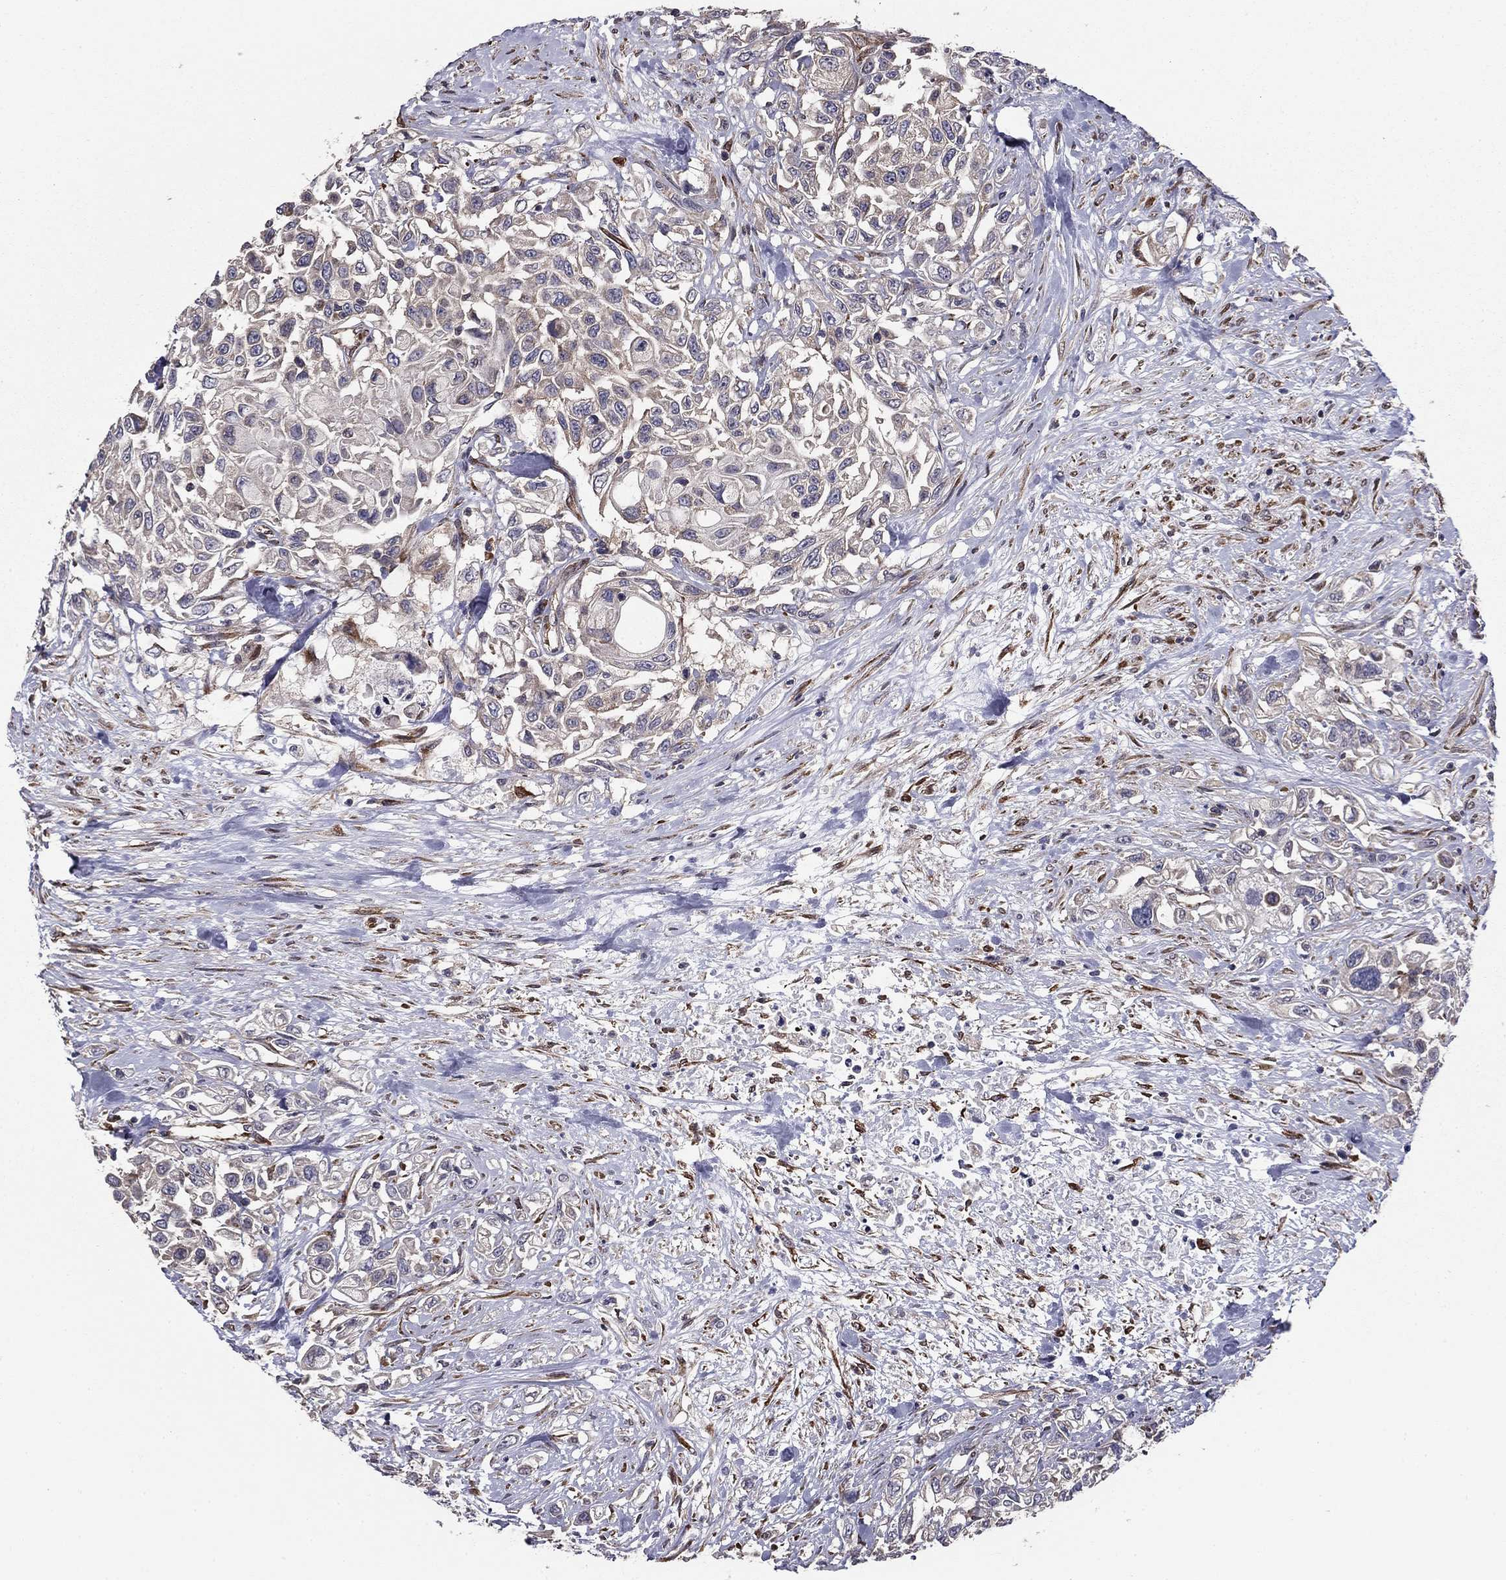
{"staining": {"intensity": "negative", "quantity": "none", "location": "none"}, "tissue": "urothelial cancer", "cell_type": "Tumor cells", "image_type": "cancer", "snomed": [{"axis": "morphology", "description": "Urothelial carcinoma, High grade"}, {"axis": "topography", "description": "Urinary bladder"}], "caption": "Immunohistochemistry histopathology image of neoplastic tissue: human high-grade urothelial carcinoma stained with DAB displays no significant protein expression in tumor cells.", "gene": "NKIRAS1", "patient": {"sex": "female", "age": 56}}